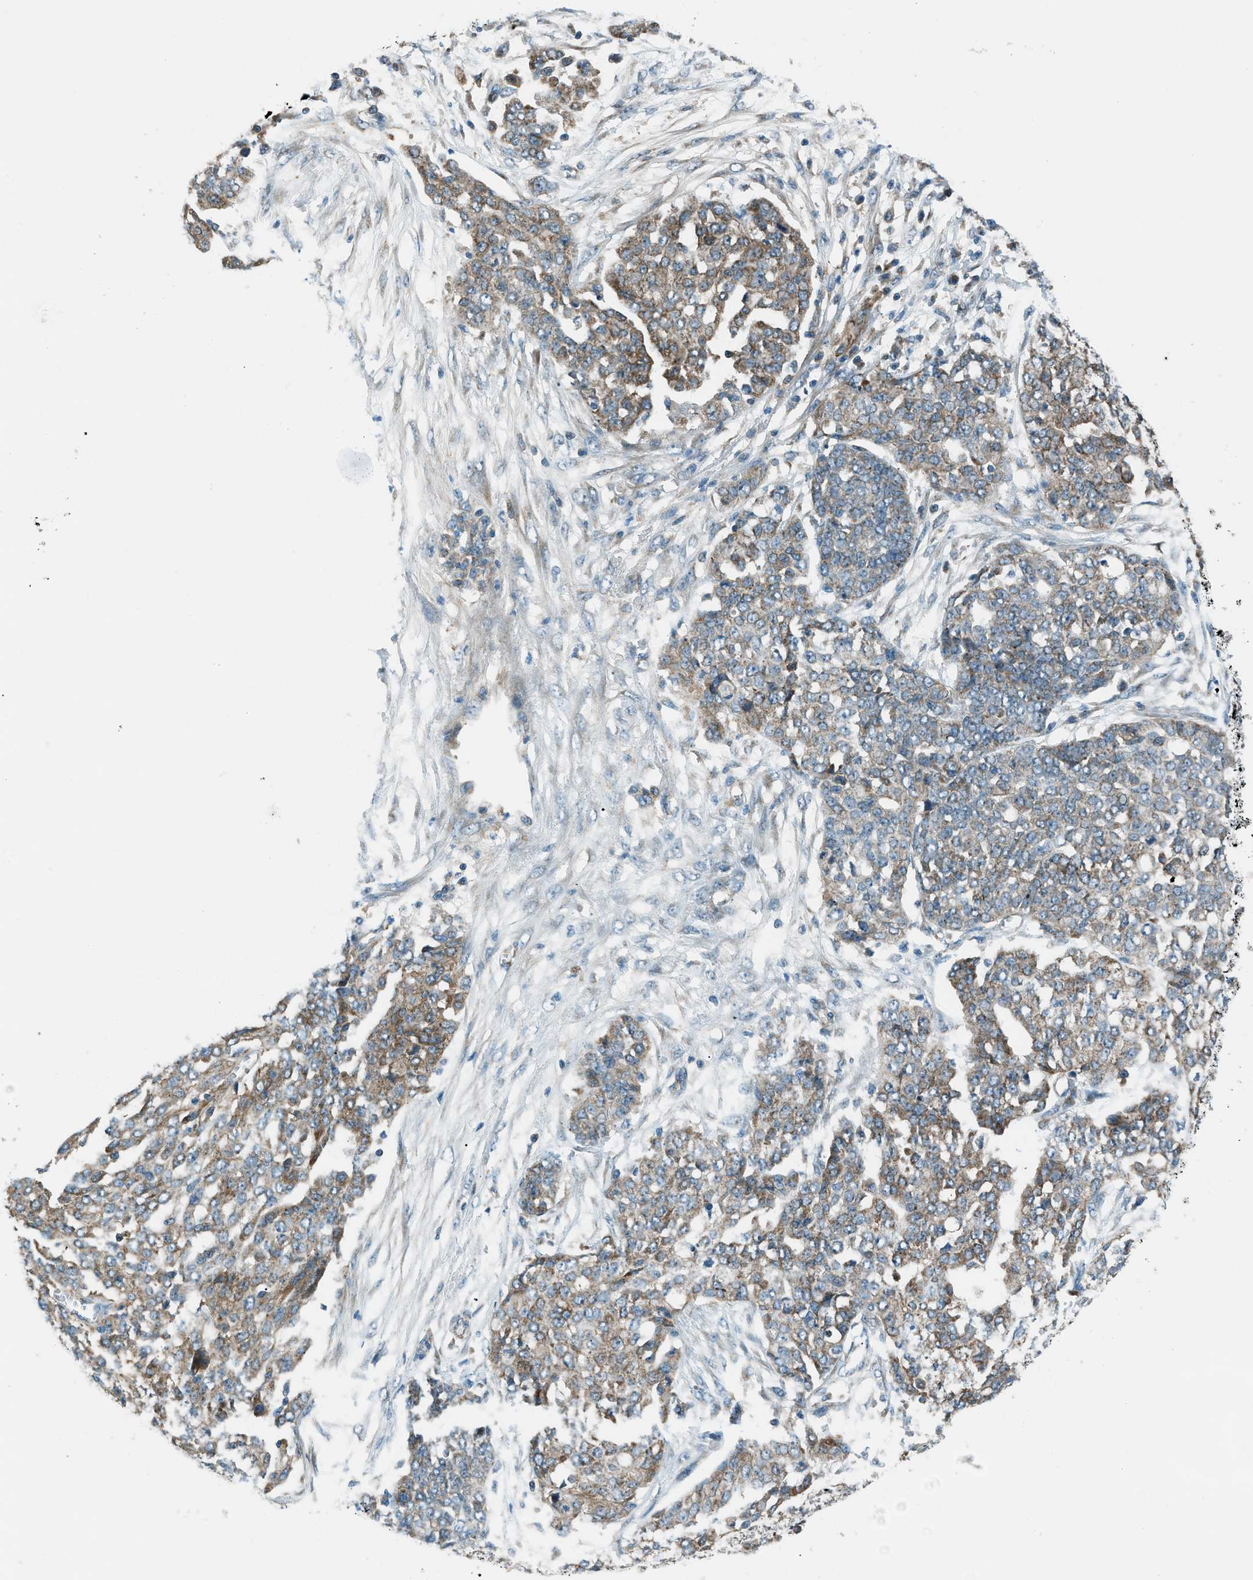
{"staining": {"intensity": "weak", "quantity": "25%-75%", "location": "cytoplasmic/membranous"}, "tissue": "ovarian cancer", "cell_type": "Tumor cells", "image_type": "cancer", "snomed": [{"axis": "morphology", "description": "Cystadenocarcinoma, serous, NOS"}, {"axis": "topography", "description": "Soft tissue"}, {"axis": "topography", "description": "Ovary"}], "caption": "IHC image of neoplastic tissue: ovarian cancer stained using immunohistochemistry reveals low levels of weak protein expression localized specifically in the cytoplasmic/membranous of tumor cells, appearing as a cytoplasmic/membranous brown color.", "gene": "PIGG", "patient": {"sex": "female", "age": 57}}